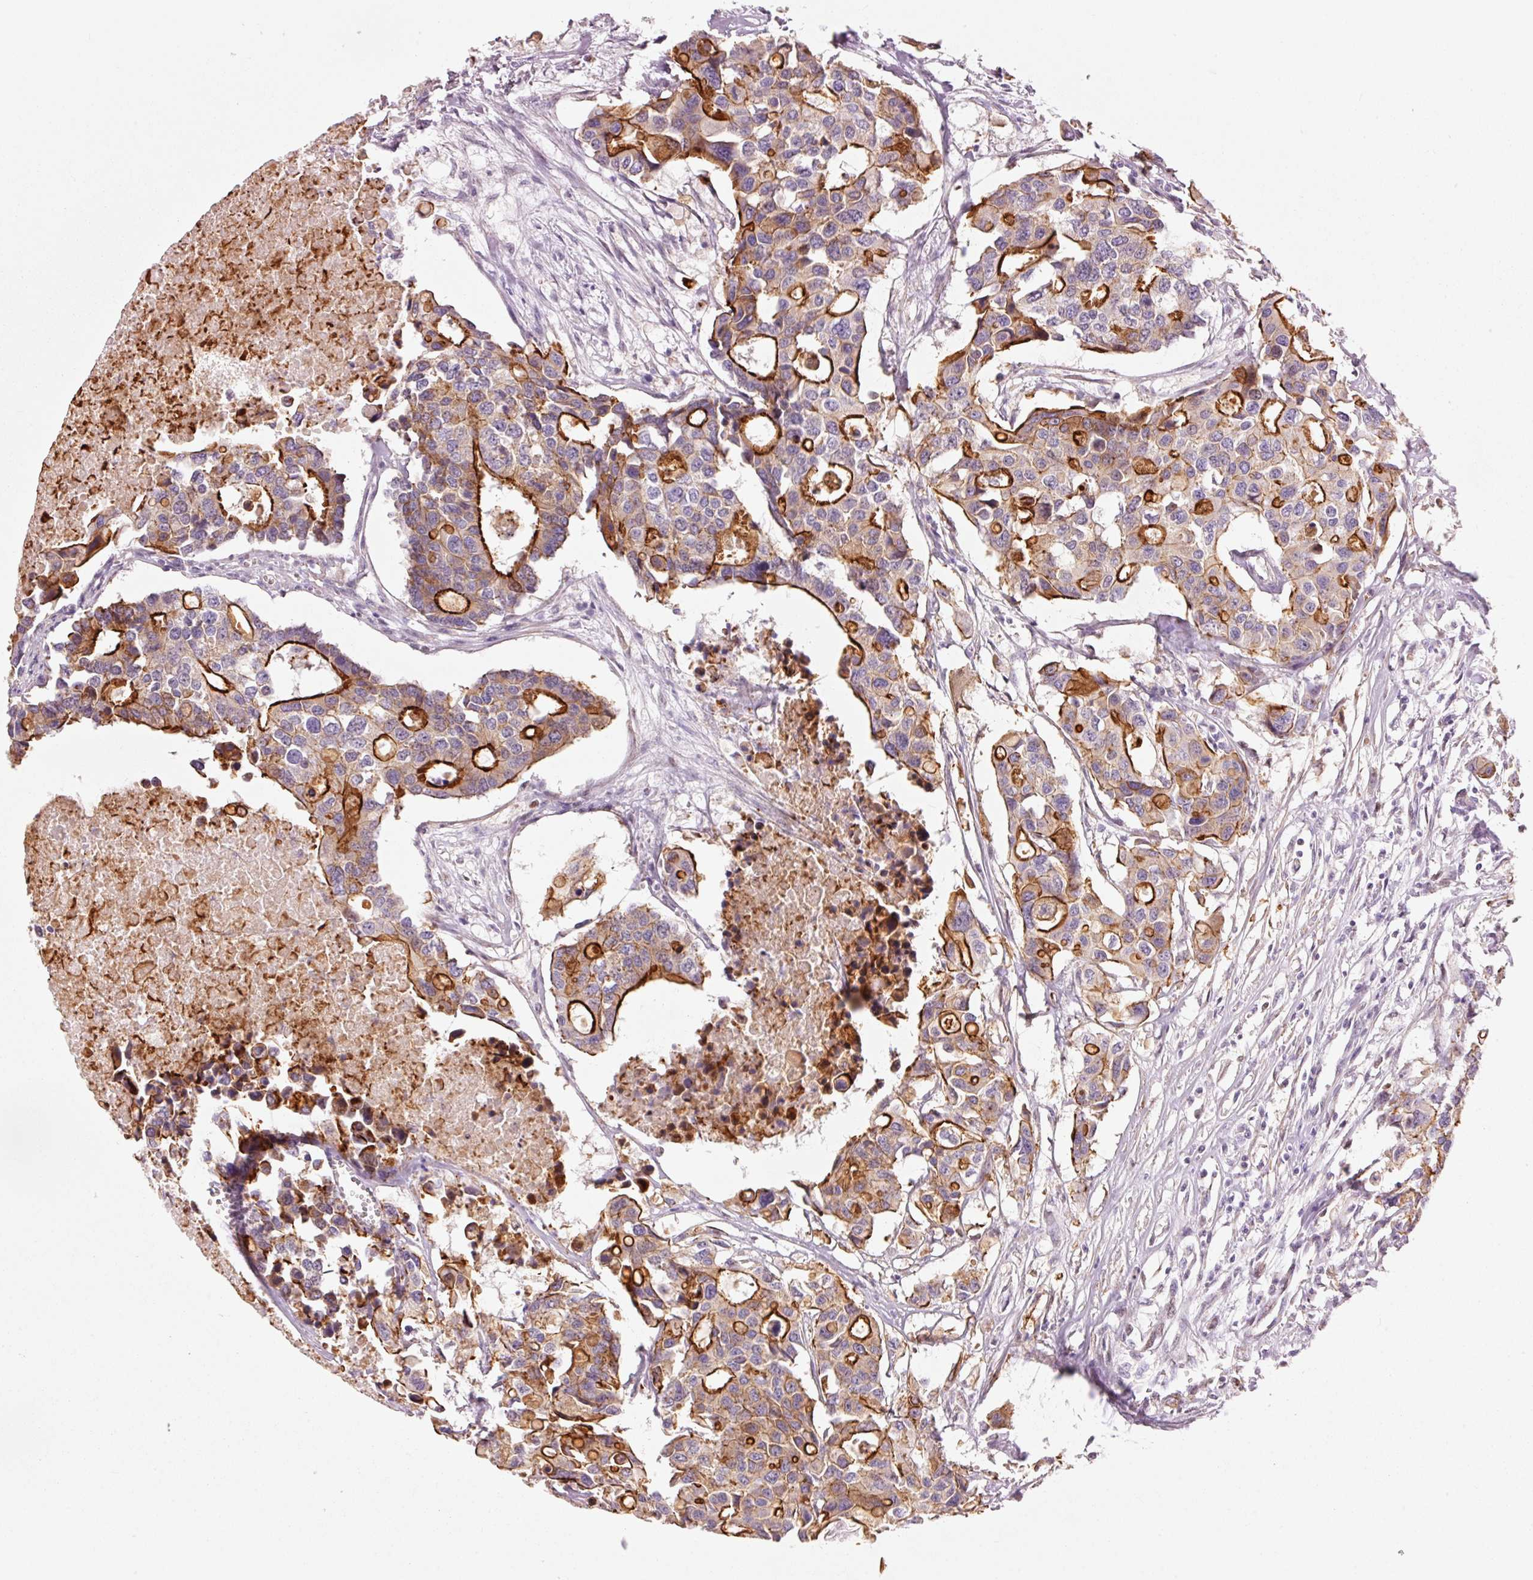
{"staining": {"intensity": "strong", "quantity": "25%-75%", "location": "cytoplasmic/membranous"}, "tissue": "colorectal cancer", "cell_type": "Tumor cells", "image_type": "cancer", "snomed": [{"axis": "morphology", "description": "Adenocarcinoma, NOS"}, {"axis": "topography", "description": "Colon"}], "caption": "The histopathology image displays immunohistochemical staining of colorectal adenocarcinoma. There is strong cytoplasmic/membranous expression is identified in approximately 25%-75% of tumor cells. The protein of interest is stained brown, and the nuclei are stained in blue (DAB IHC with brightfield microscopy, high magnification).", "gene": "DAPP1", "patient": {"sex": "male", "age": 77}}